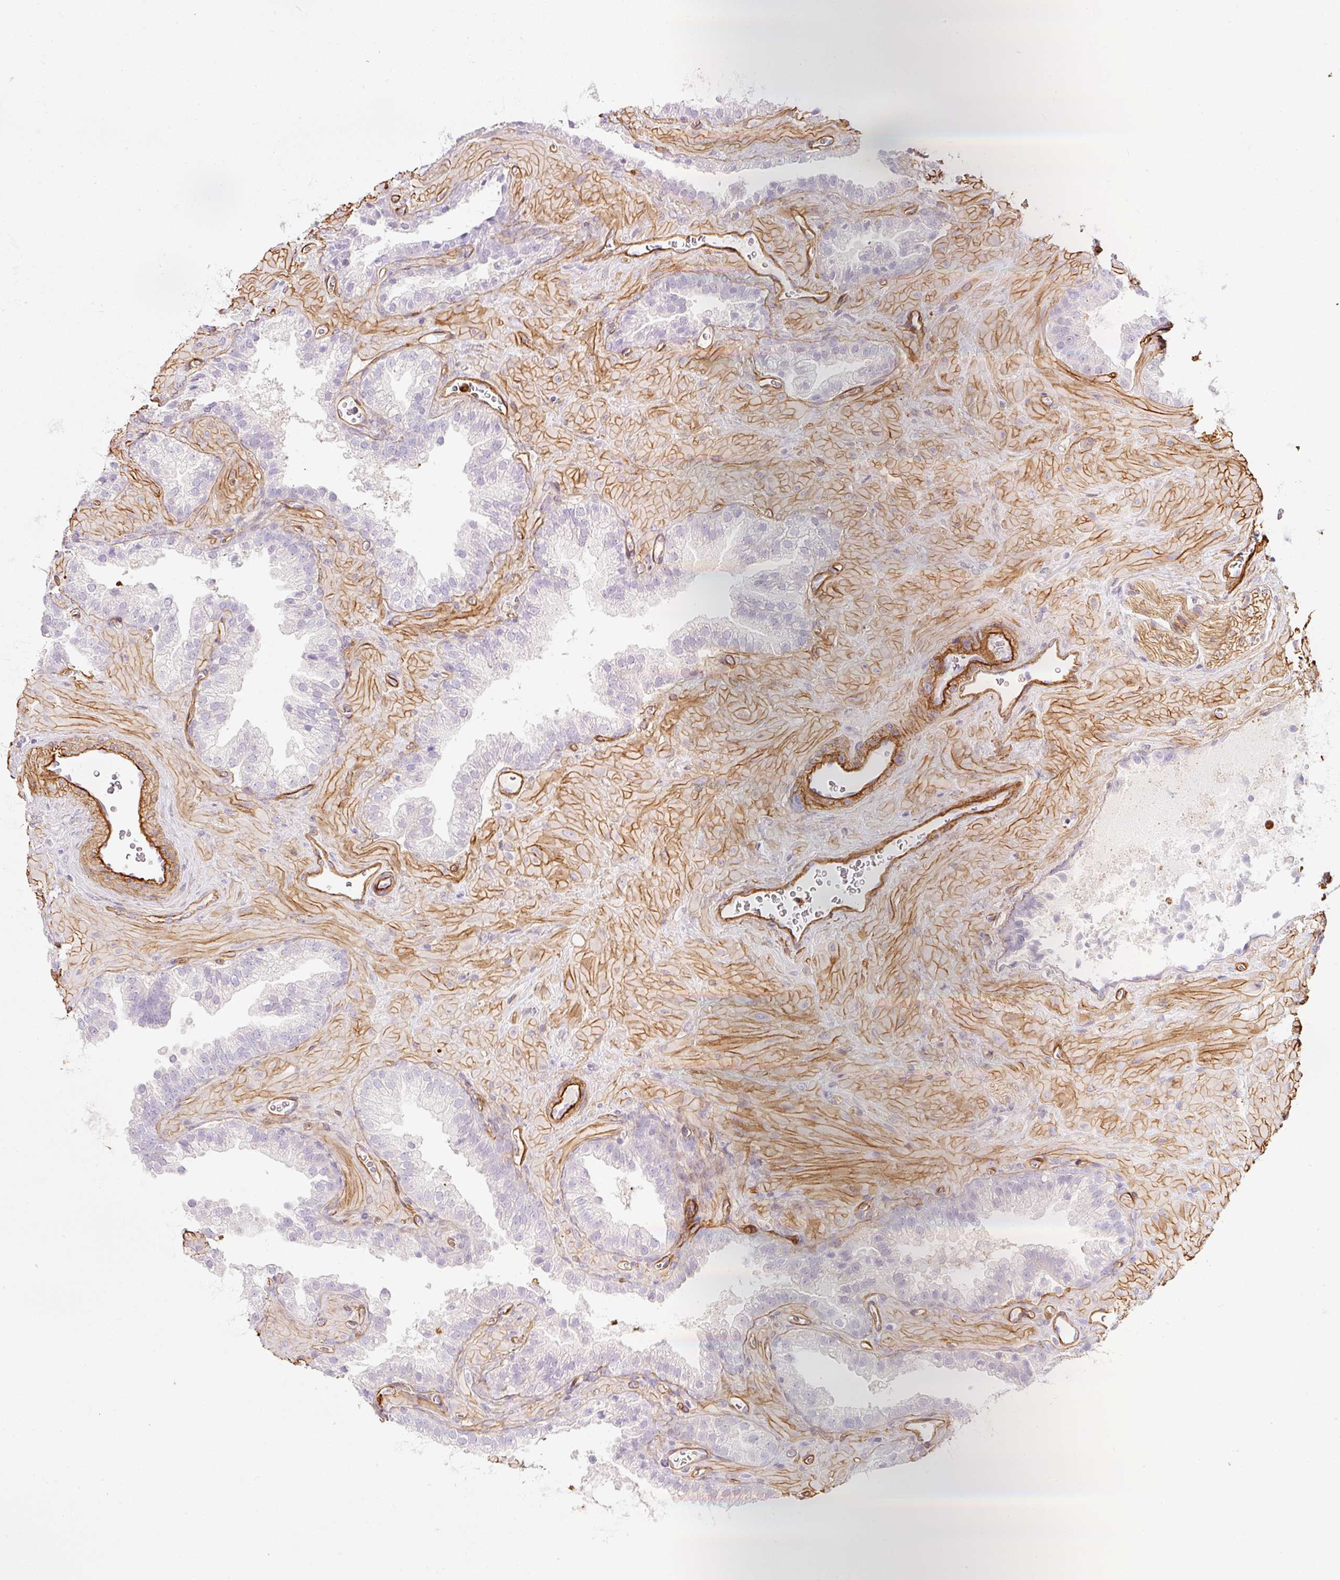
{"staining": {"intensity": "negative", "quantity": "none", "location": "none"}, "tissue": "prostate cancer", "cell_type": "Tumor cells", "image_type": "cancer", "snomed": [{"axis": "morphology", "description": "Adenocarcinoma, Low grade"}, {"axis": "topography", "description": "Prostate"}], "caption": "Prostate cancer stained for a protein using immunohistochemistry displays no staining tumor cells.", "gene": "LOXL4", "patient": {"sex": "male", "age": 62}}